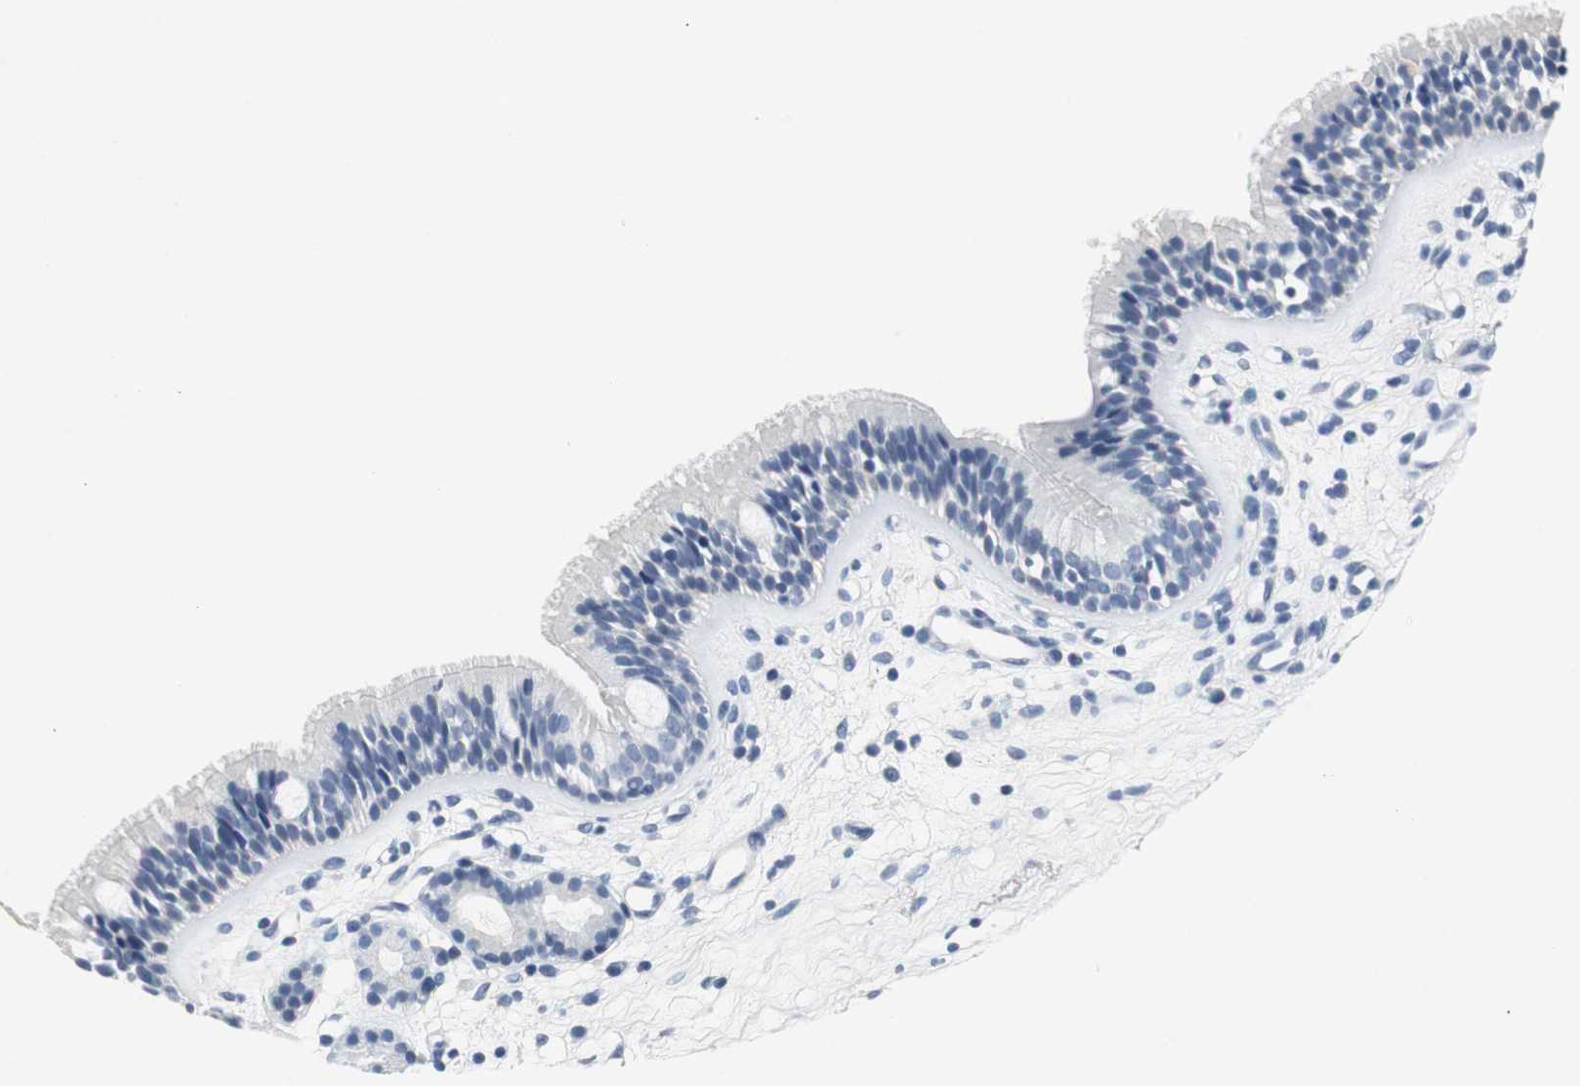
{"staining": {"intensity": "negative", "quantity": "none", "location": "none"}, "tissue": "nasopharynx", "cell_type": "Respiratory epithelial cells", "image_type": "normal", "snomed": [{"axis": "morphology", "description": "Normal tissue, NOS"}, {"axis": "morphology", "description": "Inflammation, NOS"}, {"axis": "morphology", "description": "Malignant melanoma, Metastatic site"}, {"axis": "topography", "description": "Nasopharynx"}], "caption": "A high-resolution photomicrograph shows IHC staining of benign nasopharynx, which shows no significant expression in respiratory epithelial cells.", "gene": "LRP2", "patient": {"sex": "female", "age": 55}}